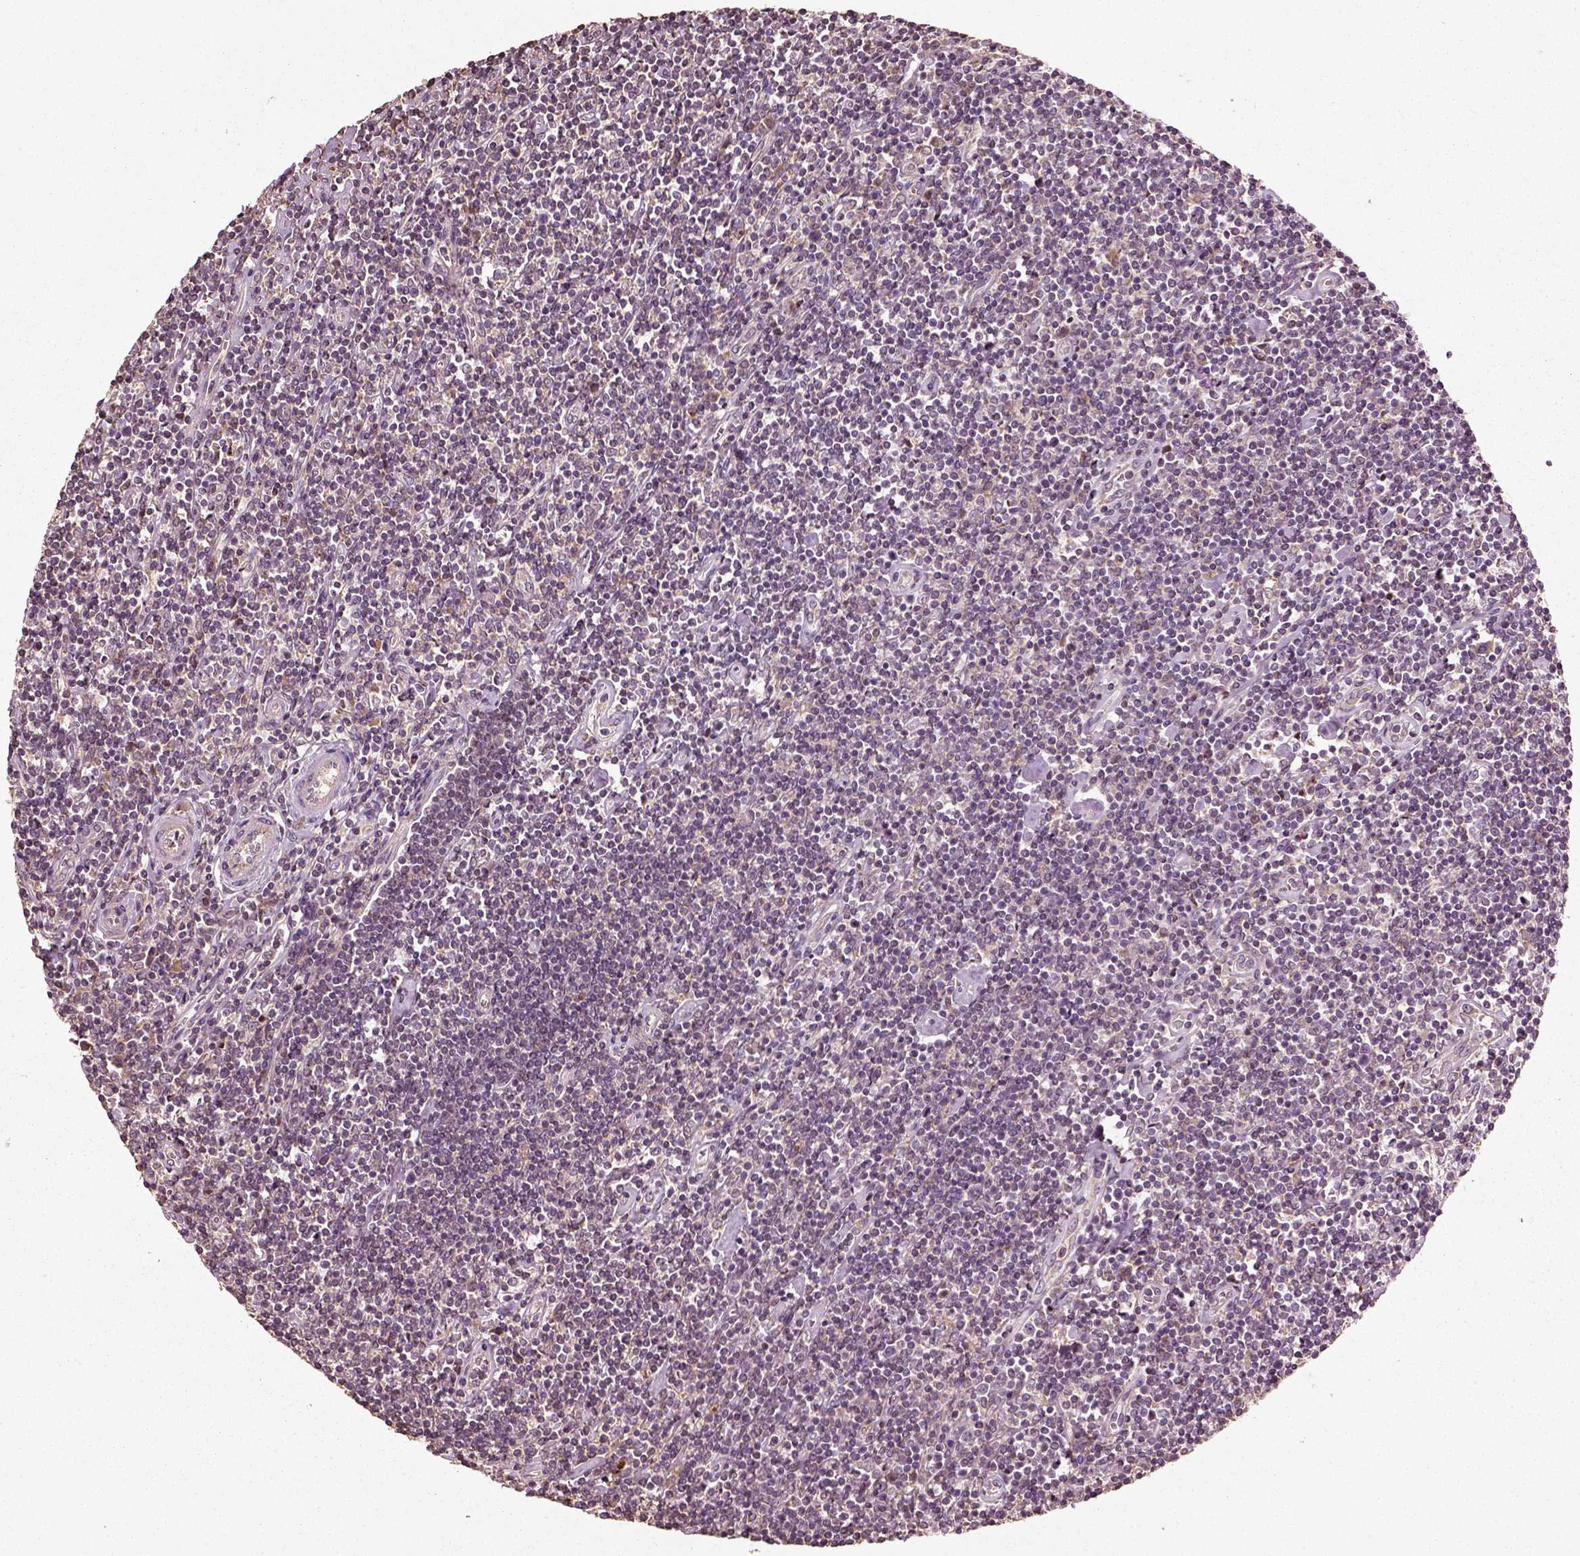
{"staining": {"intensity": "weak", "quantity": ">75%", "location": "cytoplasmic/membranous"}, "tissue": "lymphoma", "cell_type": "Tumor cells", "image_type": "cancer", "snomed": [{"axis": "morphology", "description": "Hodgkin's disease, NOS"}, {"axis": "topography", "description": "Lymph node"}], "caption": "Immunohistochemical staining of Hodgkin's disease displays weak cytoplasmic/membranous protein expression in approximately >75% of tumor cells.", "gene": "ERV3-1", "patient": {"sex": "male", "age": 40}}